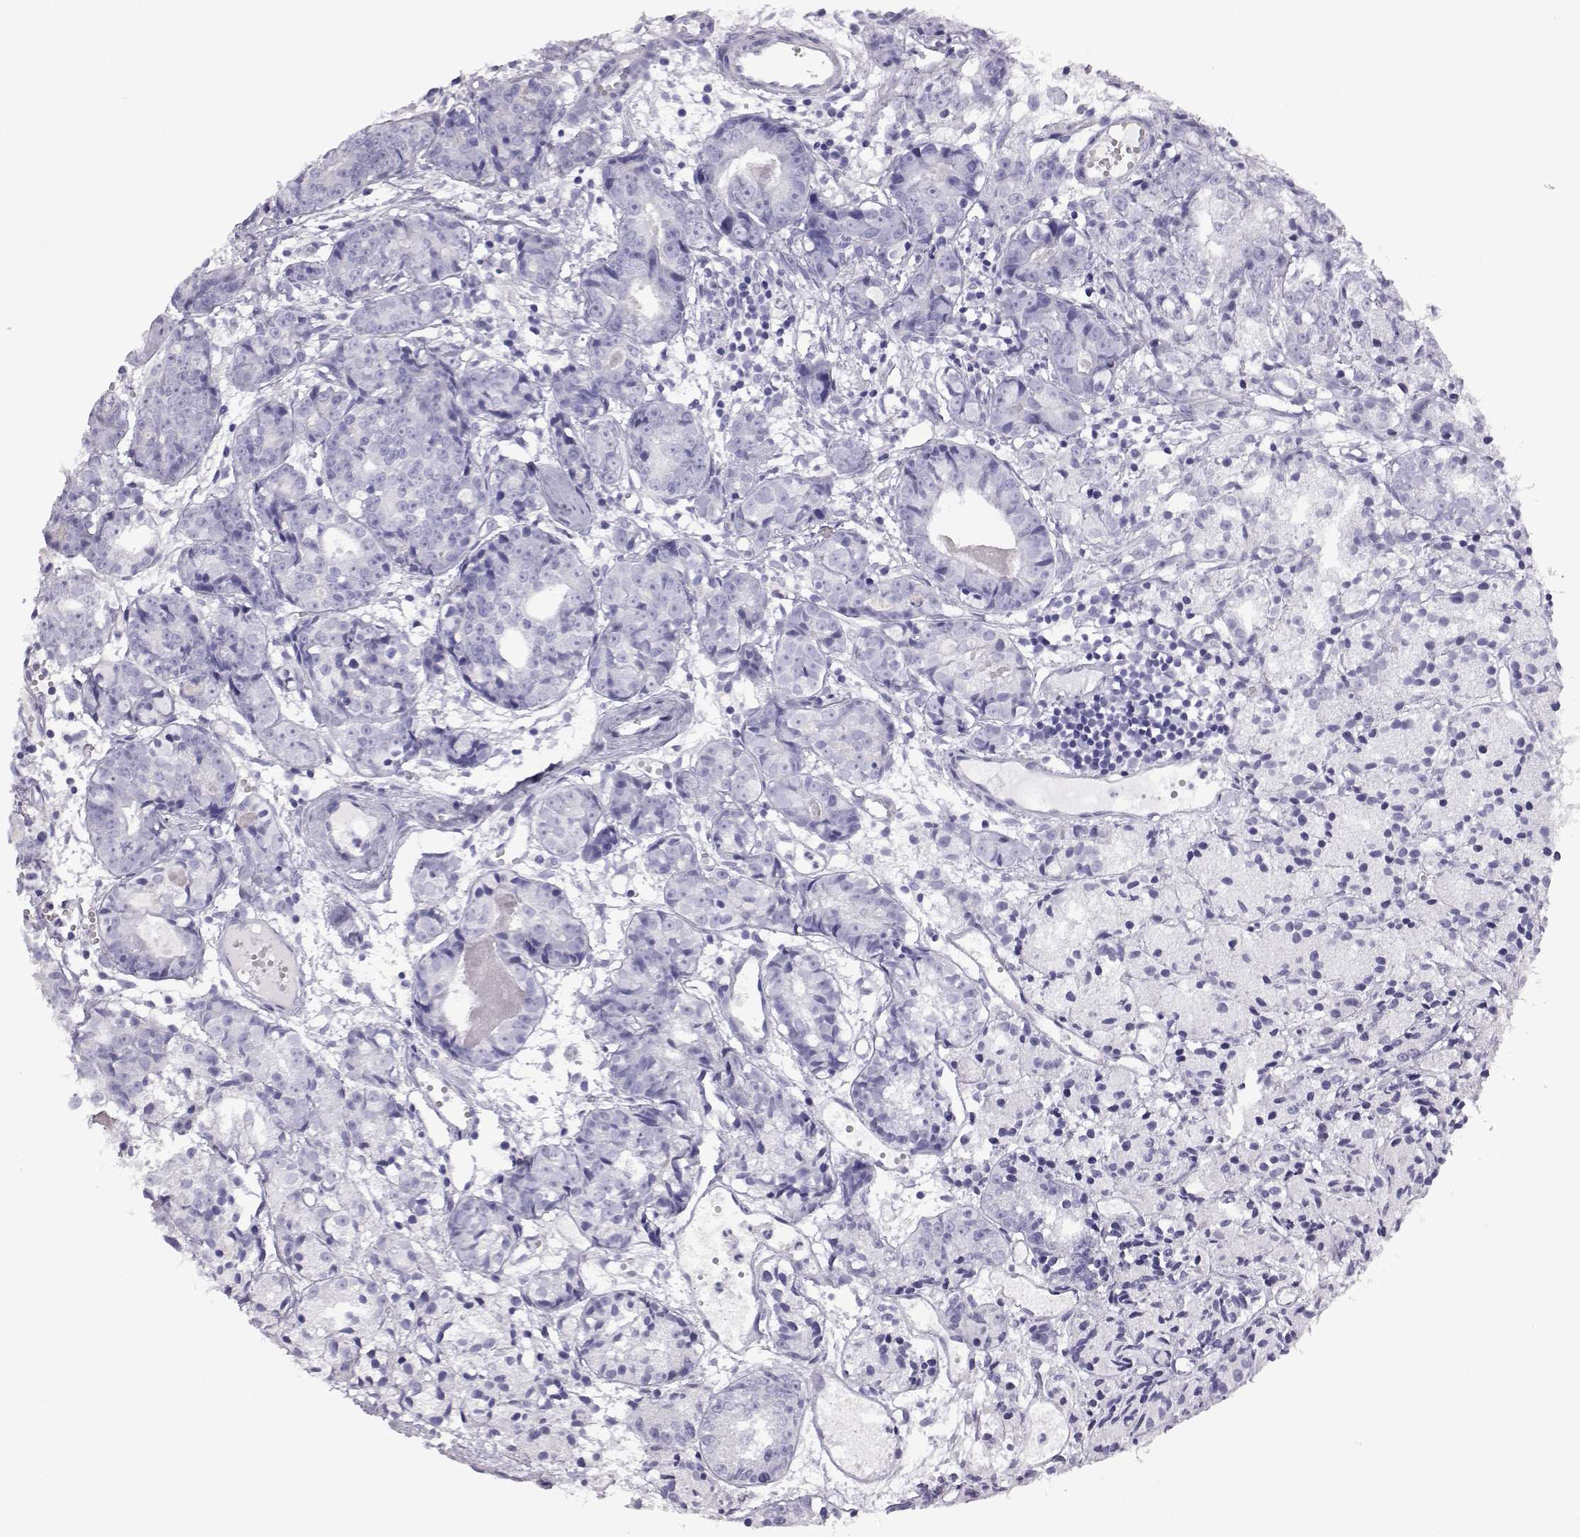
{"staining": {"intensity": "negative", "quantity": "none", "location": "none"}, "tissue": "prostate cancer", "cell_type": "Tumor cells", "image_type": "cancer", "snomed": [{"axis": "morphology", "description": "Adenocarcinoma, Medium grade"}, {"axis": "topography", "description": "Prostate"}], "caption": "This is an IHC photomicrograph of adenocarcinoma (medium-grade) (prostate). There is no staining in tumor cells.", "gene": "VGF", "patient": {"sex": "male", "age": 74}}